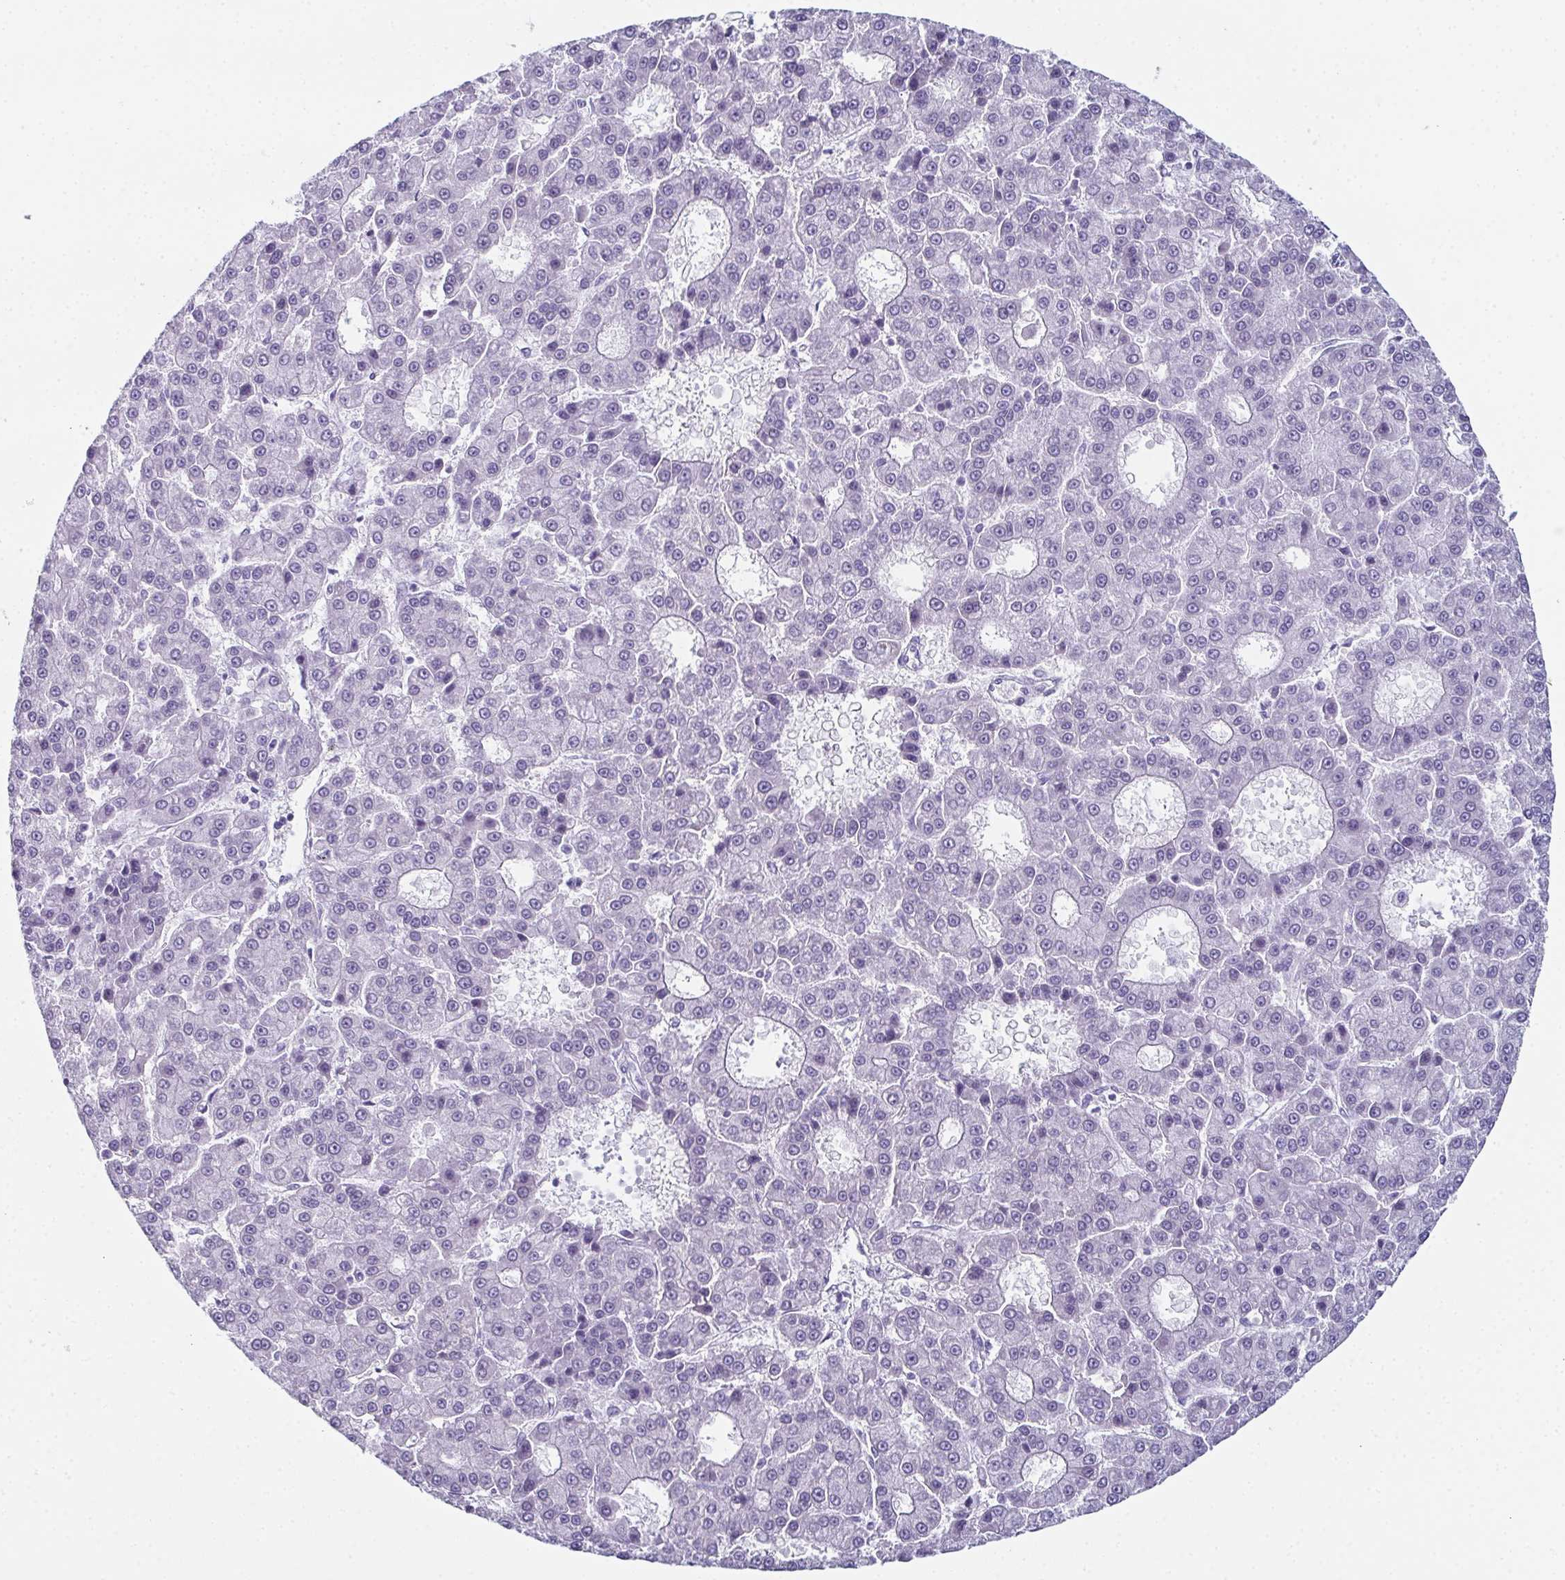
{"staining": {"intensity": "negative", "quantity": "none", "location": "none"}, "tissue": "liver cancer", "cell_type": "Tumor cells", "image_type": "cancer", "snomed": [{"axis": "morphology", "description": "Carcinoma, Hepatocellular, NOS"}, {"axis": "topography", "description": "Liver"}], "caption": "Tumor cells are negative for protein expression in human liver hepatocellular carcinoma.", "gene": "ENKUR", "patient": {"sex": "male", "age": 70}}